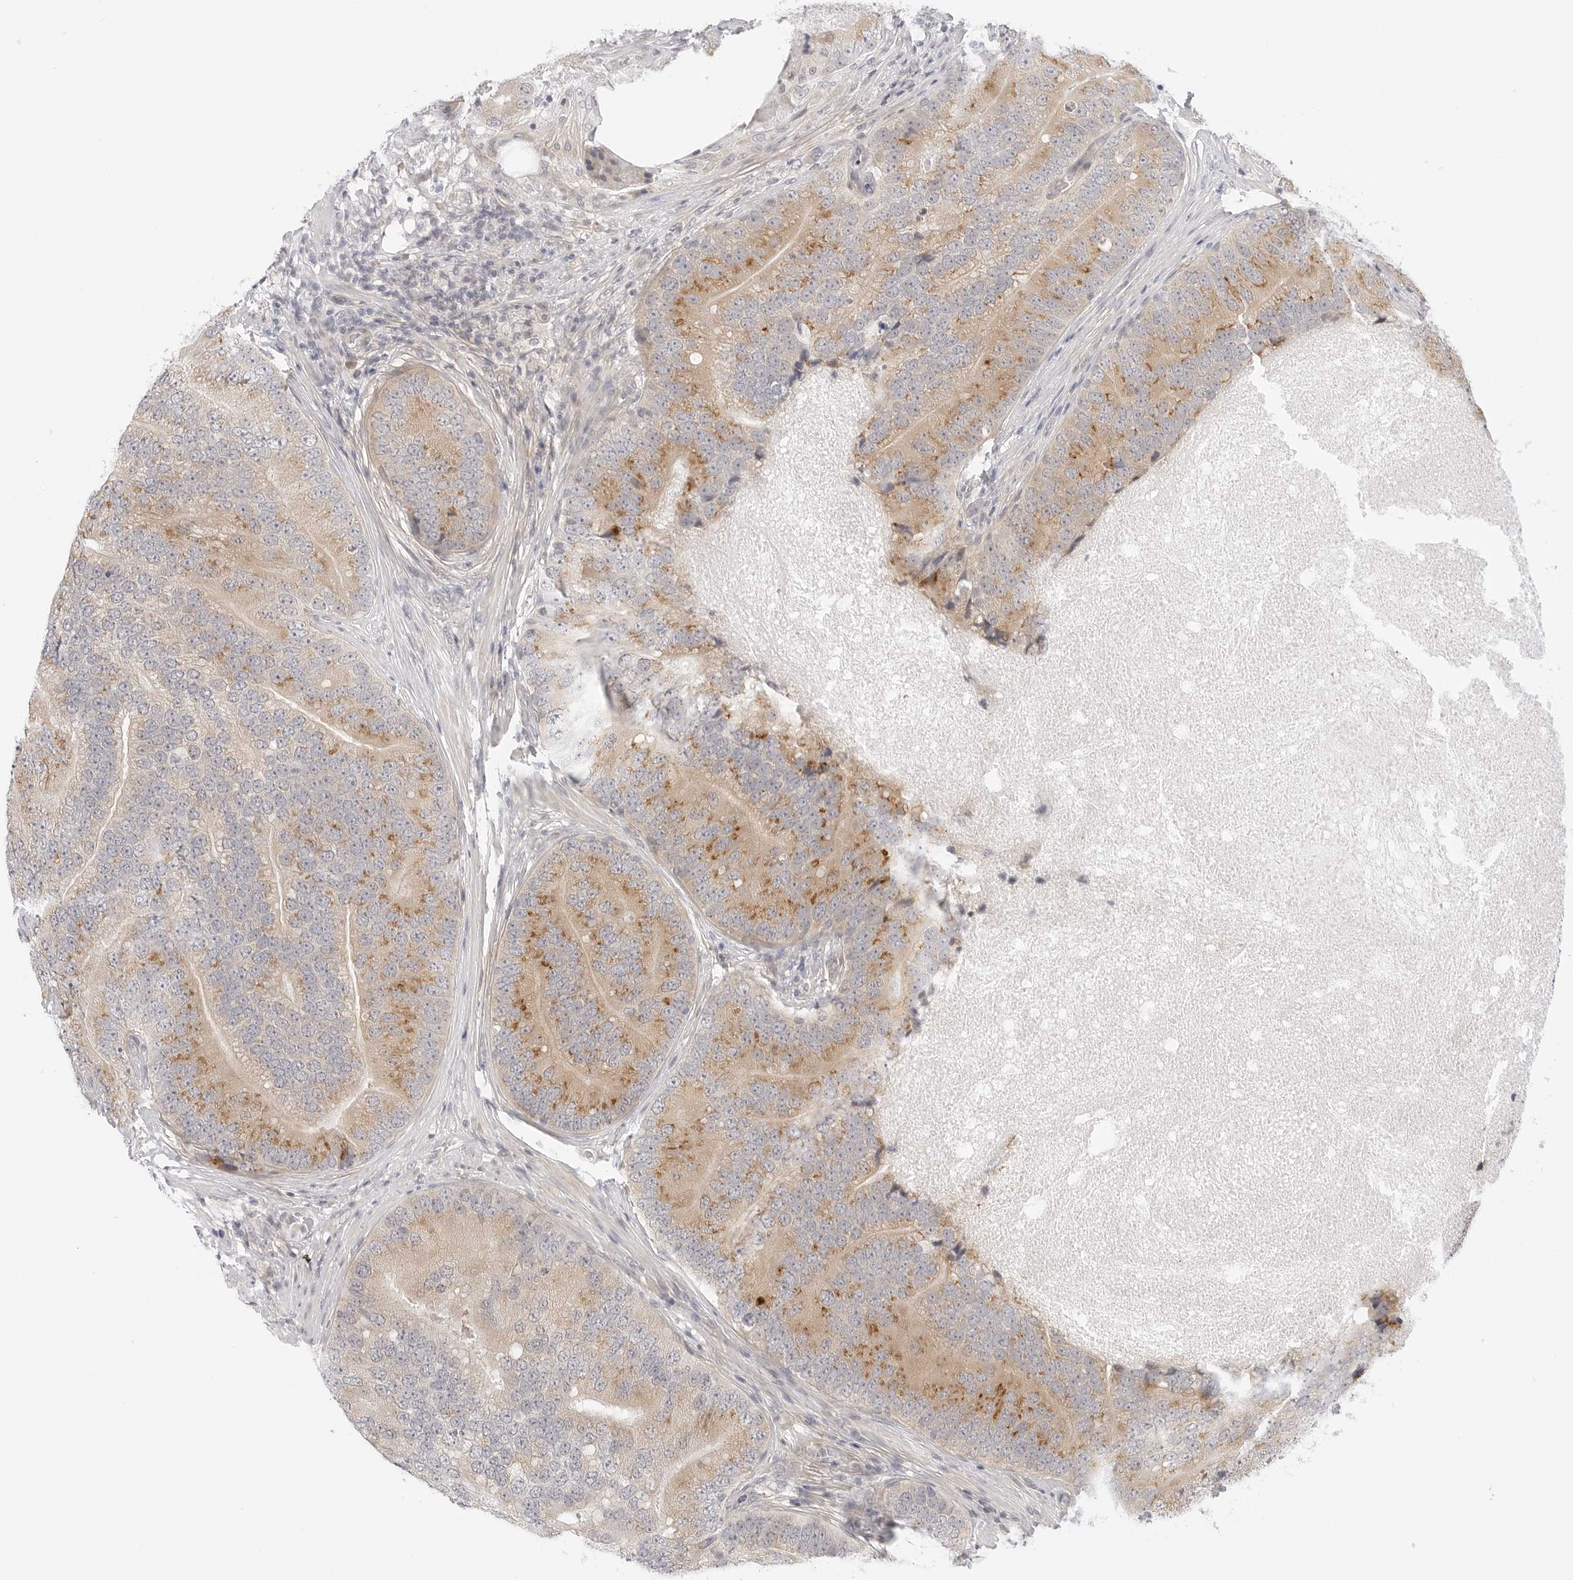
{"staining": {"intensity": "moderate", "quantity": "25%-75%", "location": "cytoplasmic/membranous"}, "tissue": "prostate cancer", "cell_type": "Tumor cells", "image_type": "cancer", "snomed": [{"axis": "morphology", "description": "Adenocarcinoma, High grade"}, {"axis": "topography", "description": "Prostate"}], "caption": "DAB (3,3'-diaminobenzidine) immunohistochemical staining of prostate adenocarcinoma (high-grade) shows moderate cytoplasmic/membranous protein positivity in approximately 25%-75% of tumor cells.", "gene": "TCP1", "patient": {"sex": "male", "age": 70}}